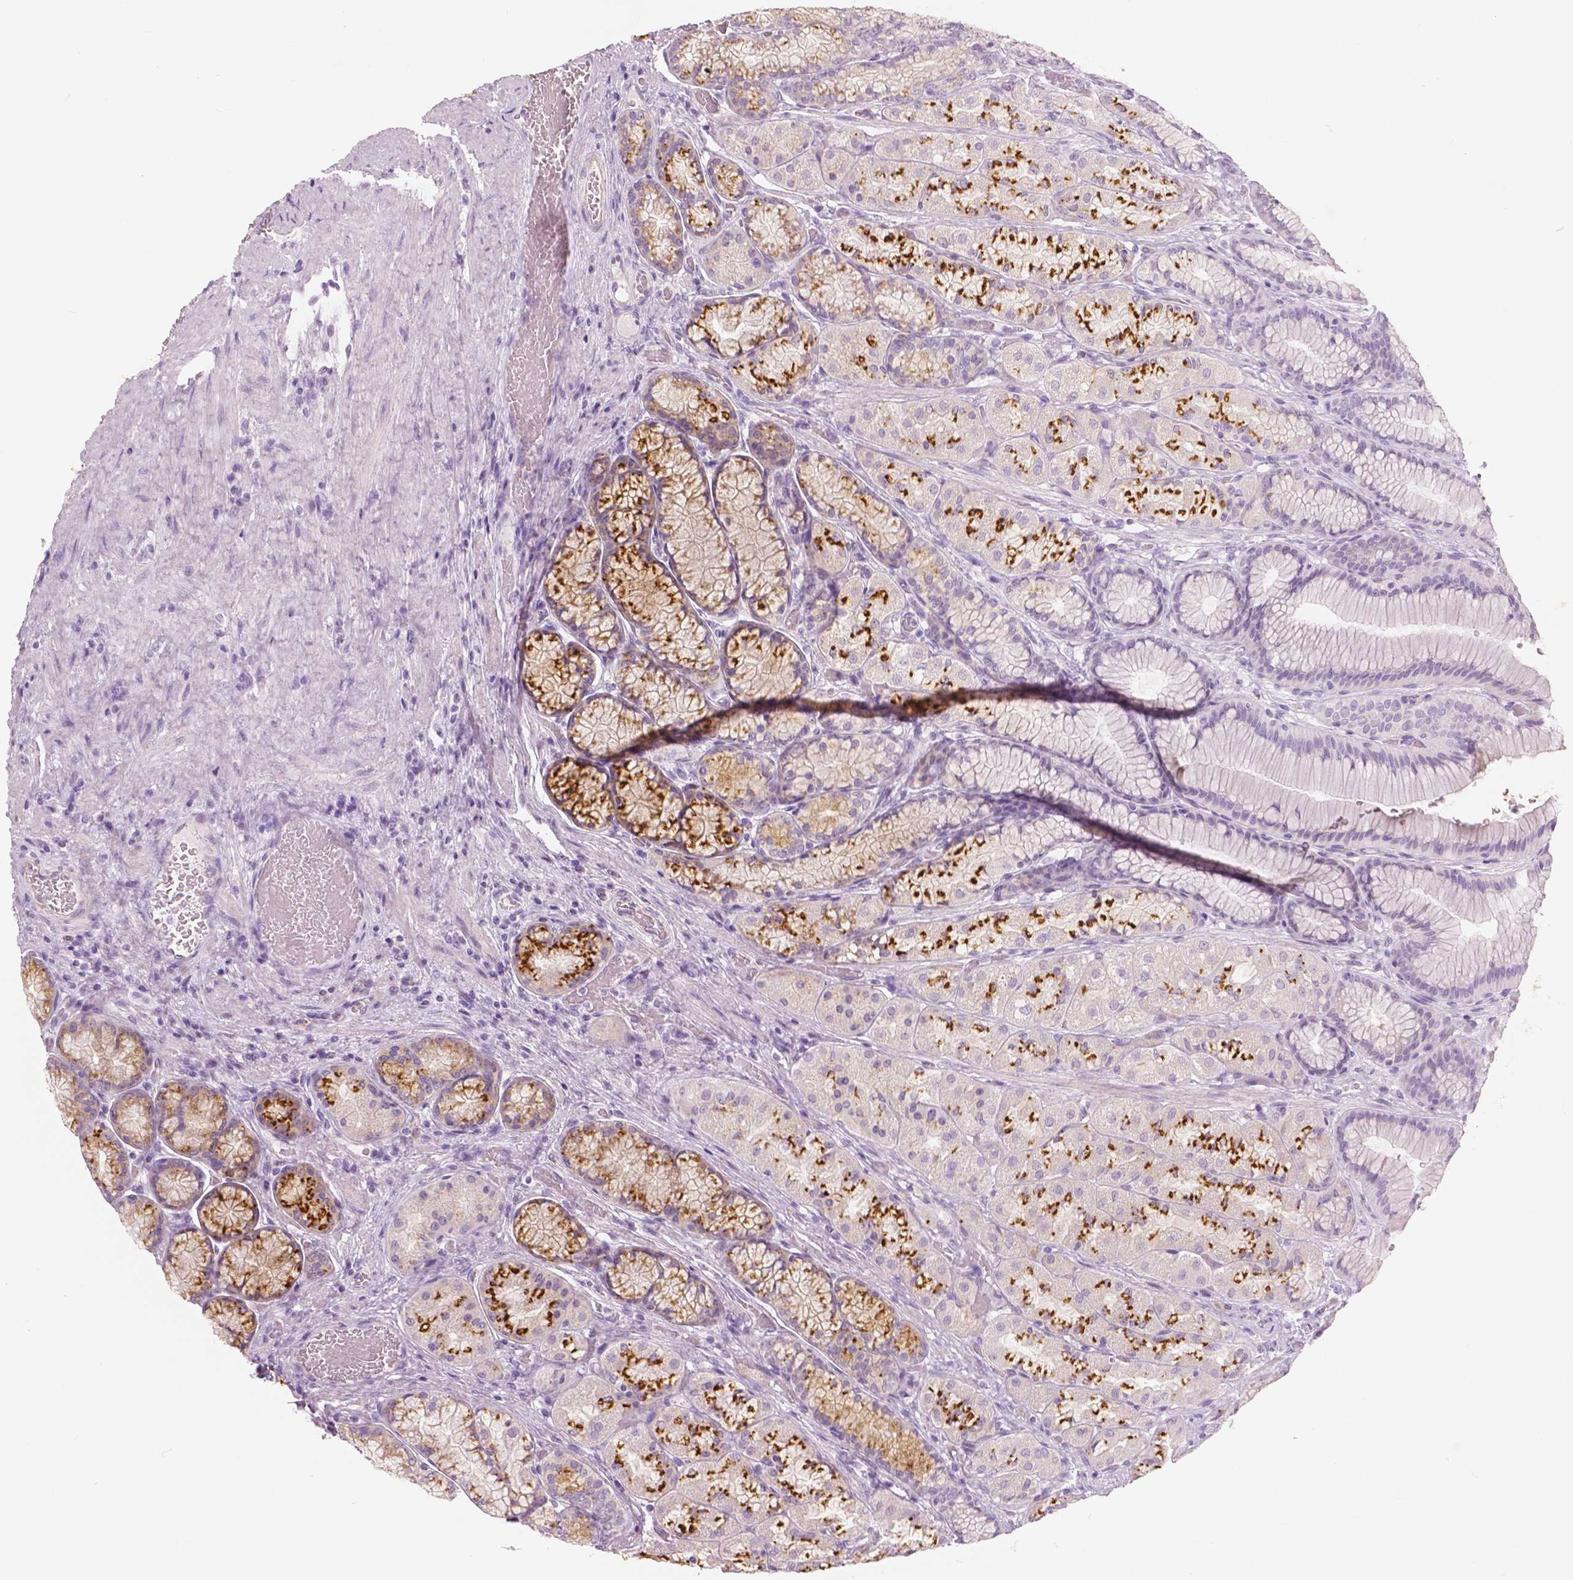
{"staining": {"intensity": "strong", "quantity": "<25%", "location": "cytoplasmic/membranous"}, "tissue": "stomach", "cell_type": "Glandular cells", "image_type": "normal", "snomed": [{"axis": "morphology", "description": "Normal tissue, NOS"}, {"axis": "morphology", "description": "Adenocarcinoma, NOS"}, {"axis": "morphology", "description": "Adenocarcinoma, High grade"}, {"axis": "topography", "description": "Stomach, upper"}, {"axis": "topography", "description": "Stomach"}], "caption": "Approximately <25% of glandular cells in unremarkable stomach show strong cytoplasmic/membranous protein staining as visualized by brown immunohistochemical staining.", "gene": "A4GNT", "patient": {"sex": "female", "age": 65}}